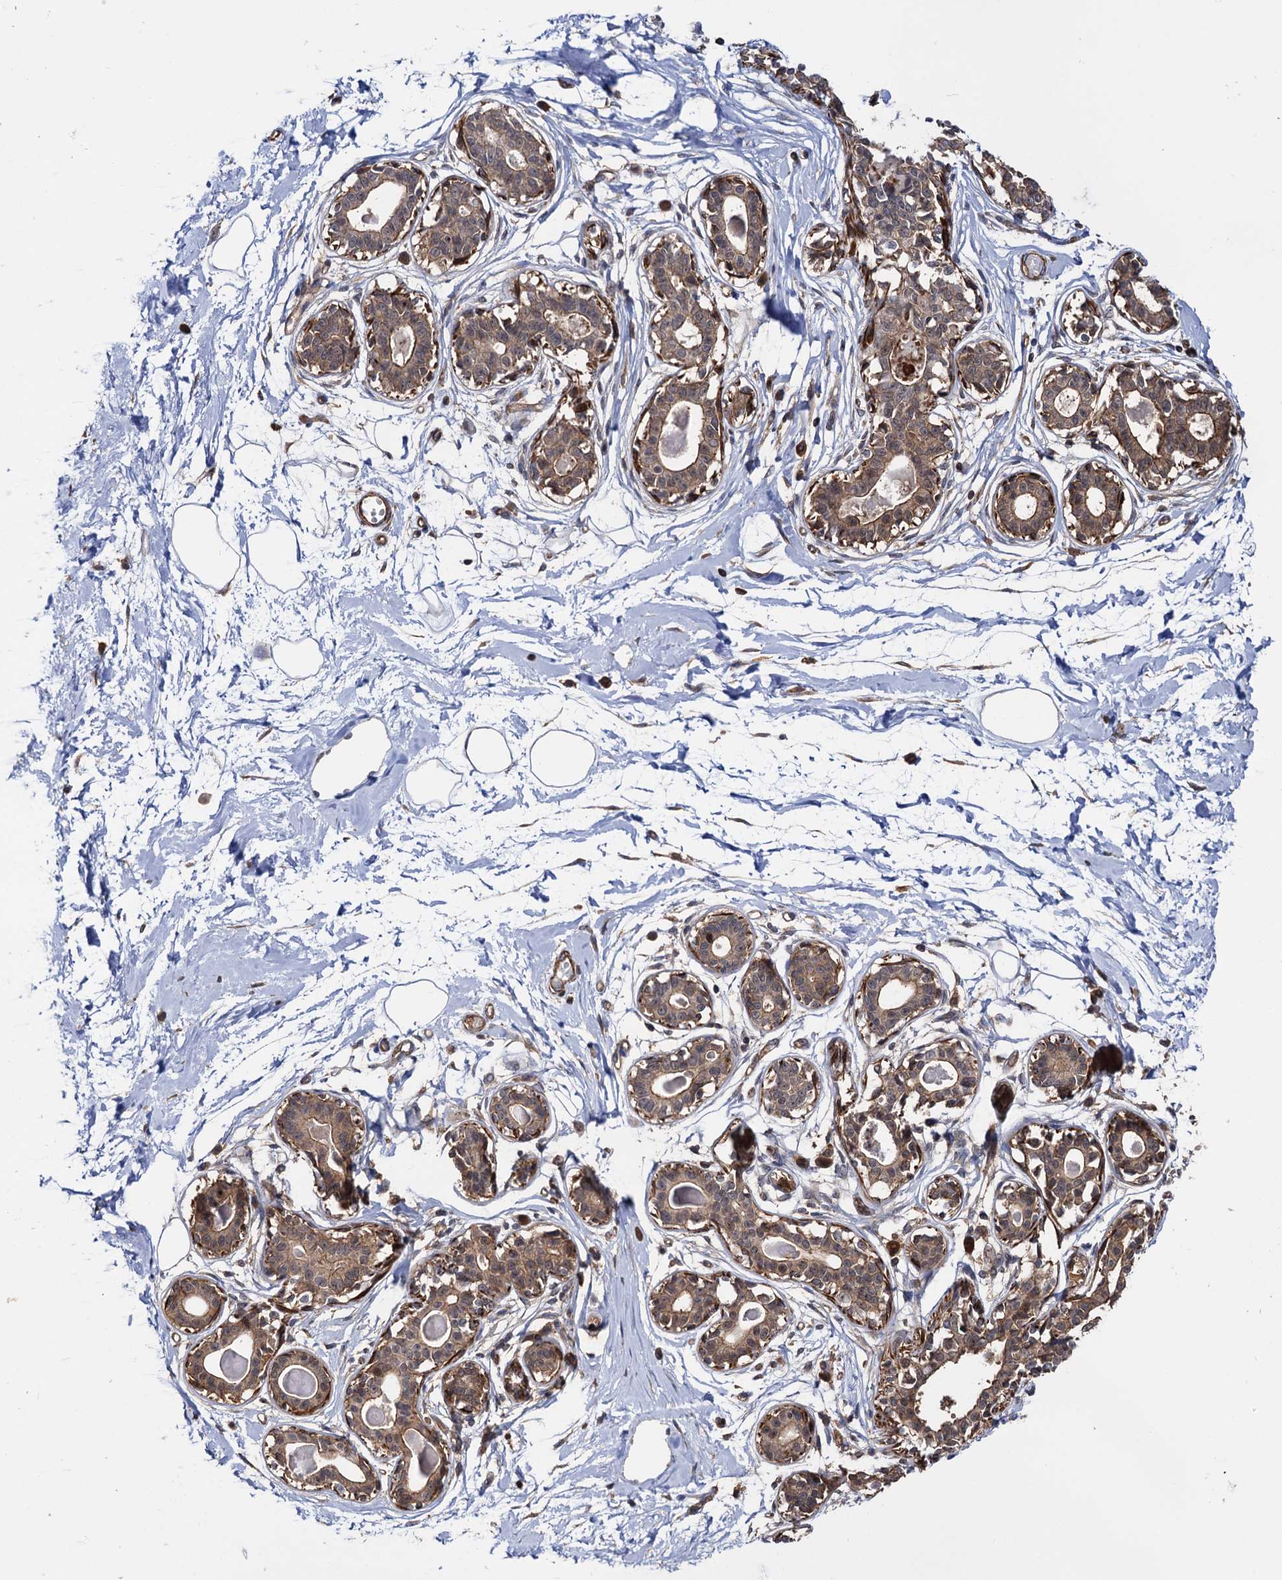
{"staining": {"intensity": "negative", "quantity": "none", "location": "none"}, "tissue": "breast", "cell_type": "Adipocytes", "image_type": "normal", "snomed": [{"axis": "morphology", "description": "Normal tissue, NOS"}, {"axis": "topography", "description": "Breast"}], "caption": "The photomicrograph exhibits no staining of adipocytes in unremarkable breast.", "gene": "ATP8B4", "patient": {"sex": "female", "age": 45}}